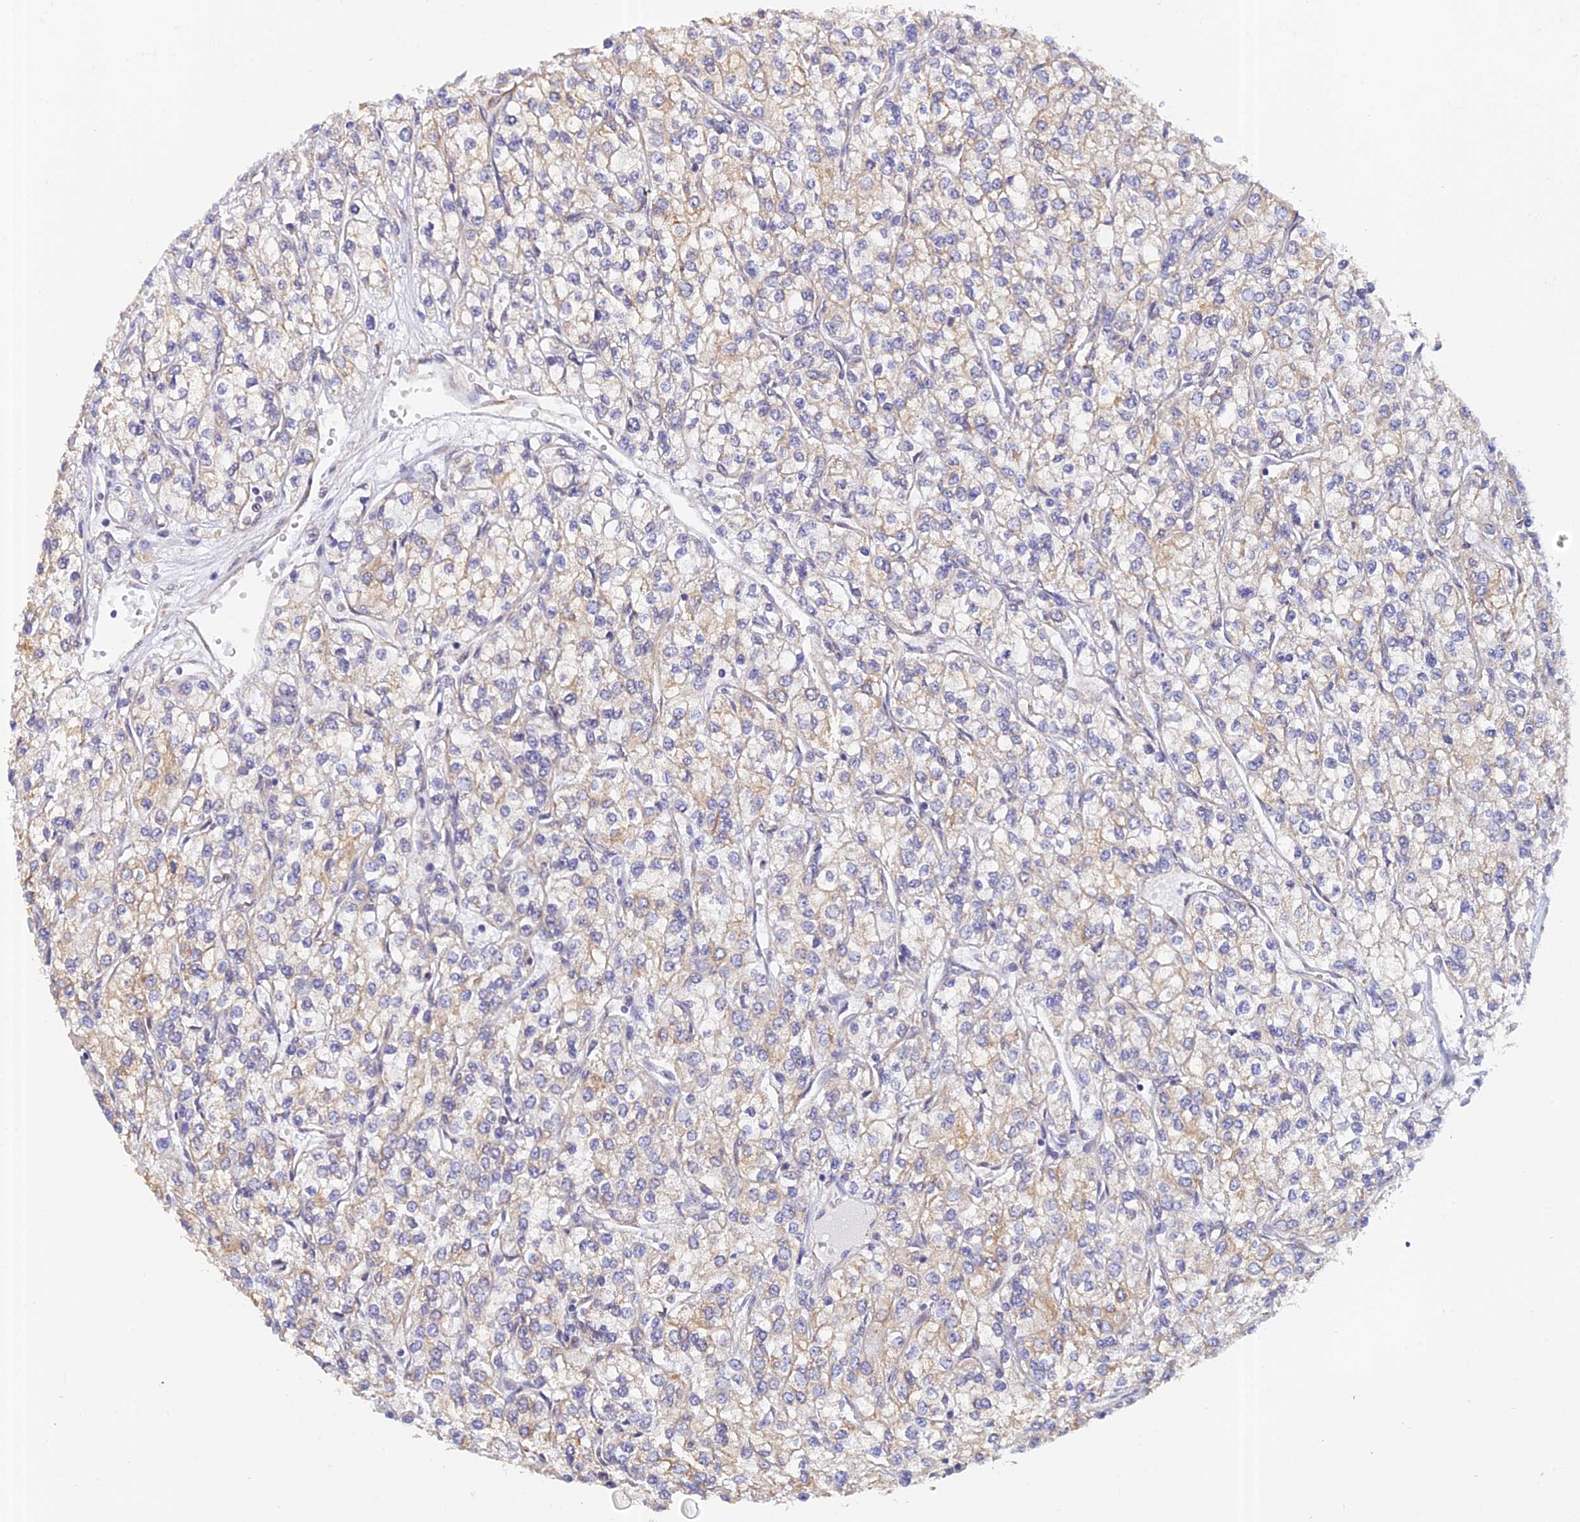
{"staining": {"intensity": "weak", "quantity": "<25%", "location": "cytoplasmic/membranous"}, "tissue": "renal cancer", "cell_type": "Tumor cells", "image_type": "cancer", "snomed": [{"axis": "morphology", "description": "Adenocarcinoma, NOS"}, {"axis": "topography", "description": "Kidney"}], "caption": "Immunohistochemical staining of human adenocarcinoma (renal) displays no significant positivity in tumor cells.", "gene": "PAGR1", "patient": {"sex": "male", "age": 80}}